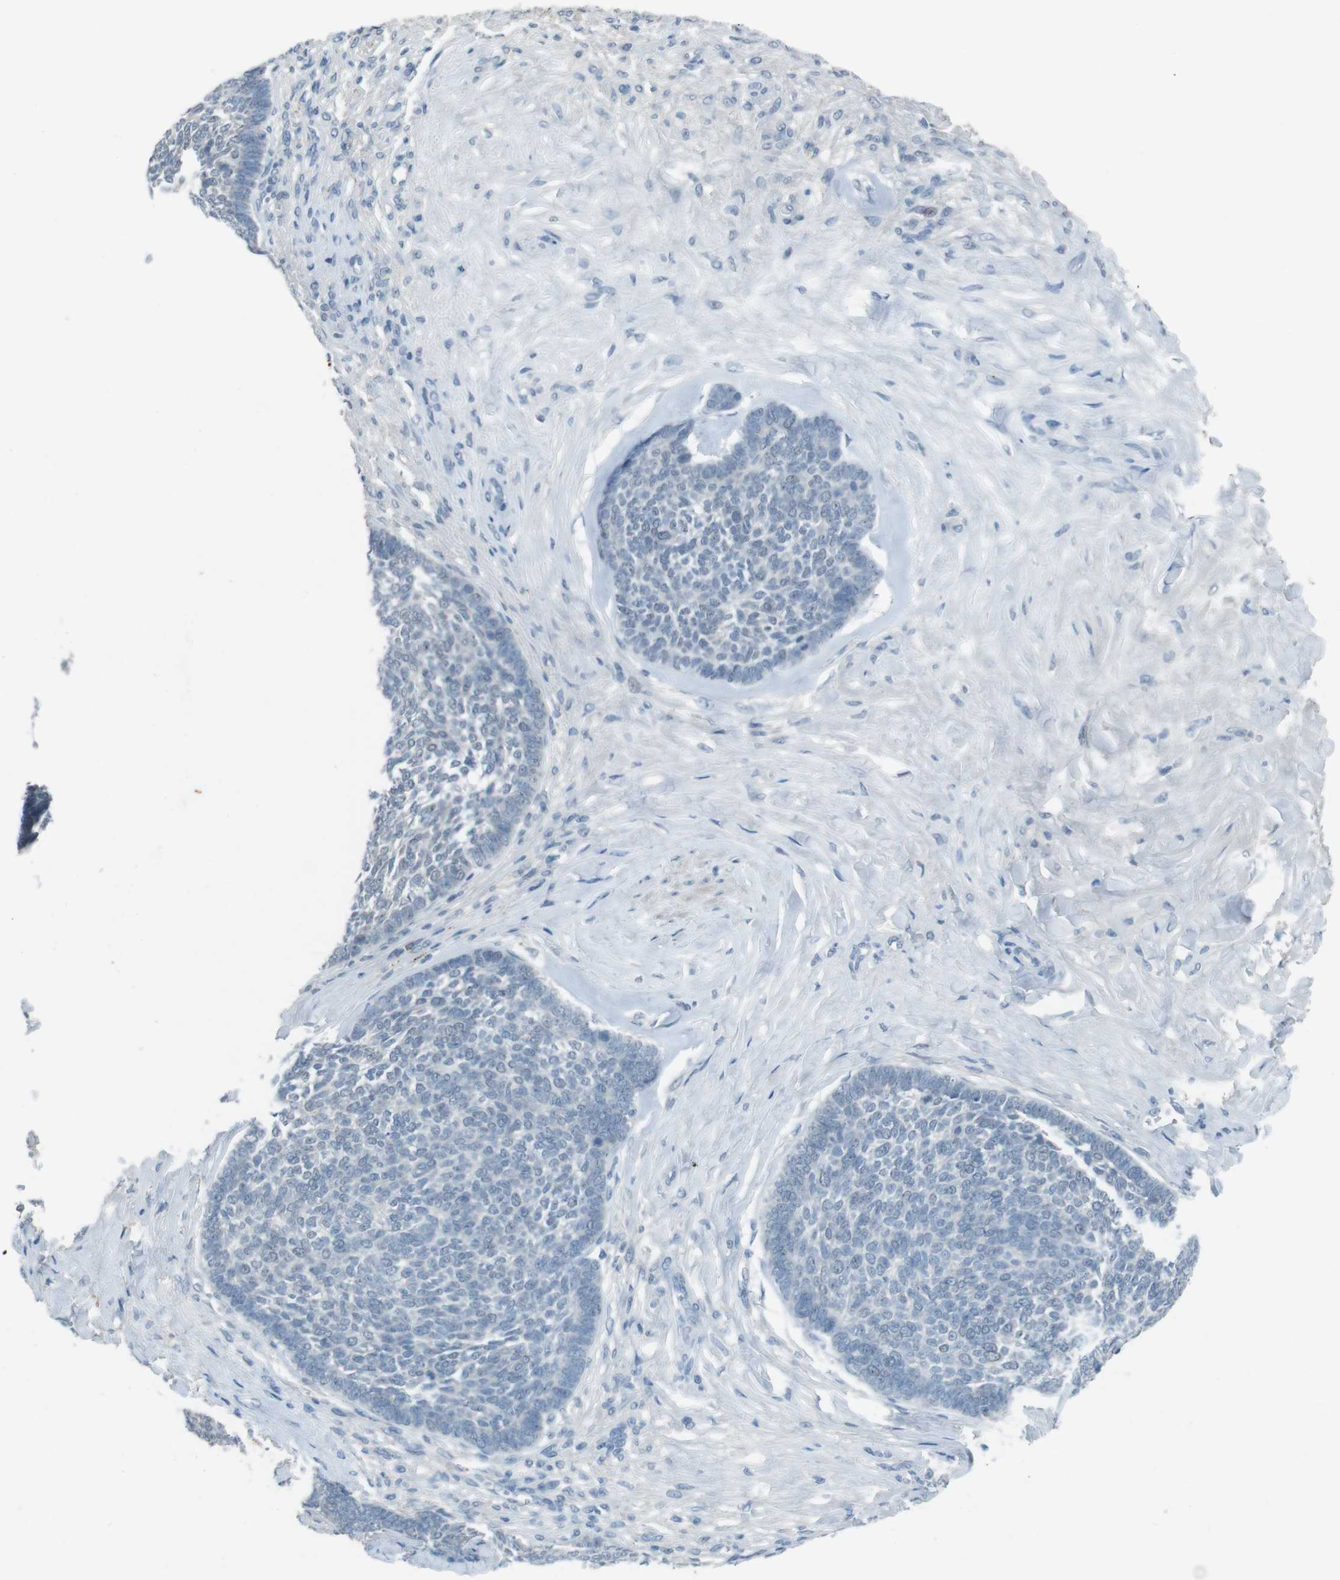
{"staining": {"intensity": "negative", "quantity": "none", "location": "none"}, "tissue": "skin cancer", "cell_type": "Tumor cells", "image_type": "cancer", "snomed": [{"axis": "morphology", "description": "Basal cell carcinoma"}, {"axis": "topography", "description": "Skin"}], "caption": "Immunohistochemical staining of human skin cancer reveals no significant positivity in tumor cells.", "gene": "ENTPD7", "patient": {"sex": "male", "age": 84}}